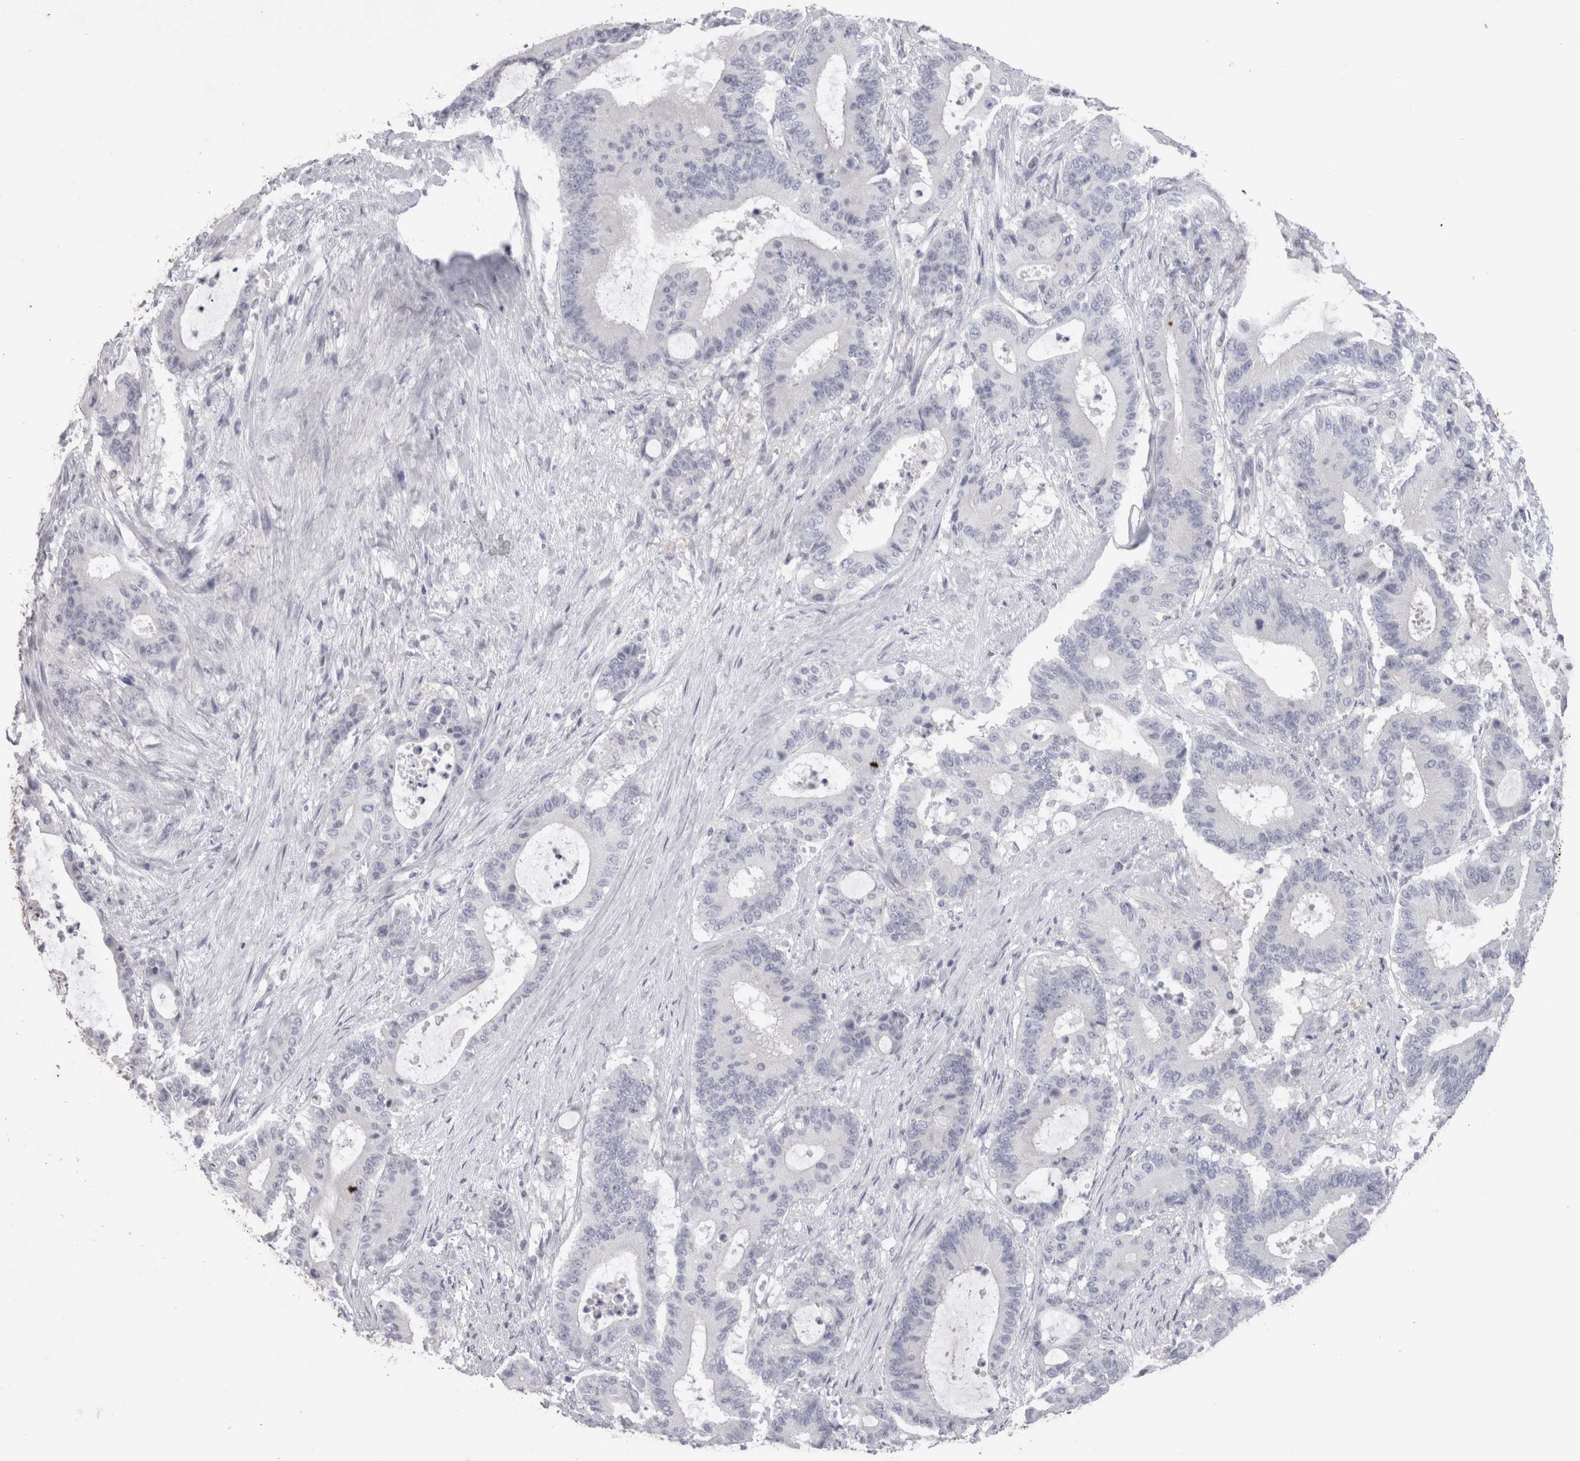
{"staining": {"intensity": "negative", "quantity": "none", "location": "none"}, "tissue": "liver cancer", "cell_type": "Tumor cells", "image_type": "cancer", "snomed": [{"axis": "morphology", "description": "Cholangiocarcinoma"}, {"axis": "topography", "description": "Liver"}], "caption": "Immunohistochemistry of liver cholangiocarcinoma displays no positivity in tumor cells.", "gene": "SUCNR1", "patient": {"sex": "female", "age": 73}}